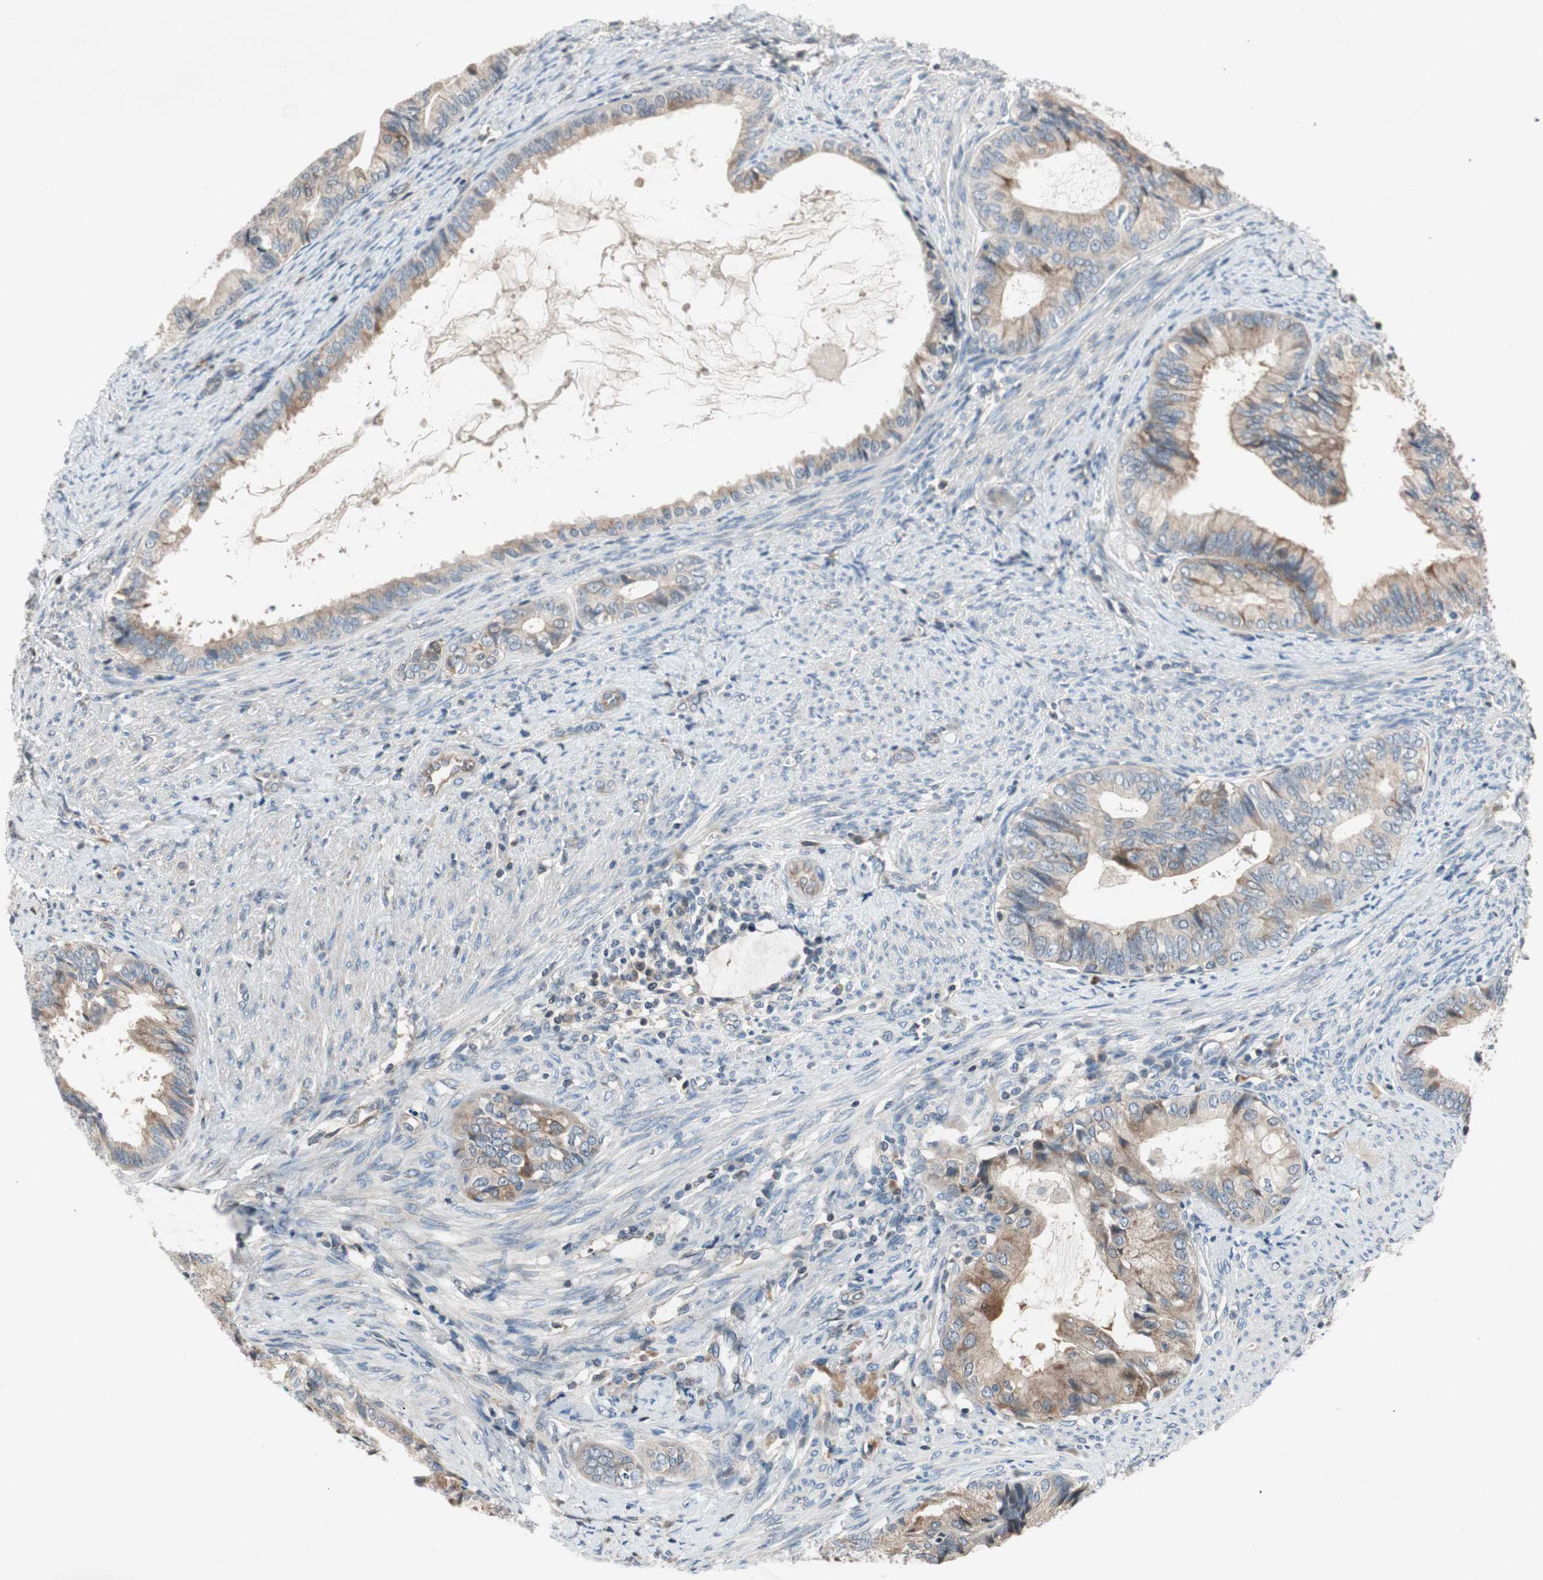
{"staining": {"intensity": "weak", "quantity": ">75%", "location": "cytoplasmic/membranous"}, "tissue": "endometrial cancer", "cell_type": "Tumor cells", "image_type": "cancer", "snomed": [{"axis": "morphology", "description": "Adenocarcinoma, NOS"}, {"axis": "topography", "description": "Endometrium"}], "caption": "IHC histopathology image of human adenocarcinoma (endometrial) stained for a protein (brown), which demonstrates low levels of weak cytoplasmic/membranous expression in about >75% of tumor cells.", "gene": "GCLM", "patient": {"sex": "female", "age": 86}}